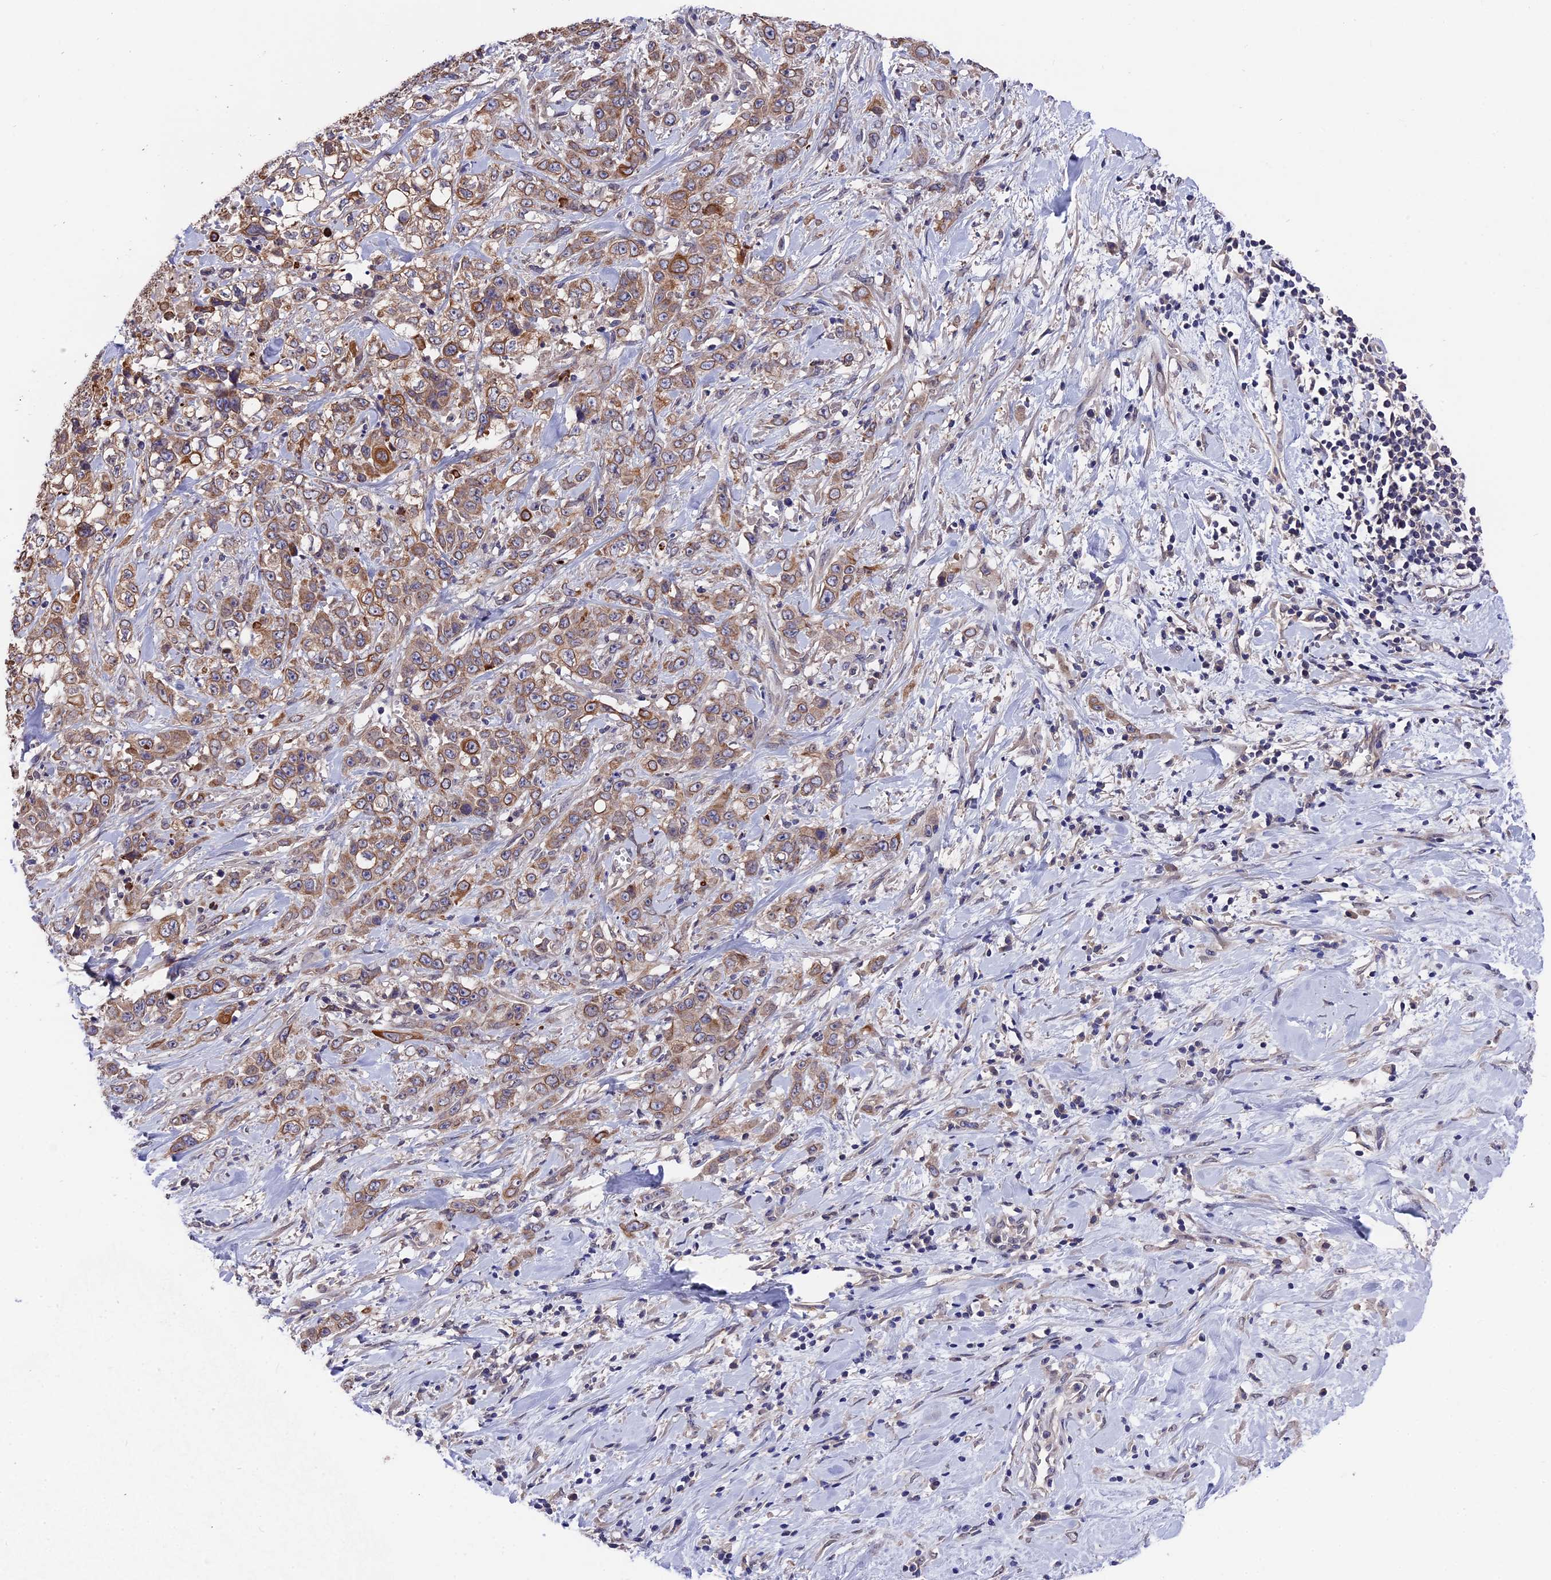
{"staining": {"intensity": "moderate", "quantity": "25%-75%", "location": "cytoplasmic/membranous"}, "tissue": "stomach cancer", "cell_type": "Tumor cells", "image_type": "cancer", "snomed": [{"axis": "morphology", "description": "Adenocarcinoma, NOS"}, {"axis": "topography", "description": "Stomach, upper"}], "caption": "Immunohistochemistry (DAB) staining of human stomach cancer reveals moderate cytoplasmic/membranous protein expression in approximately 25%-75% of tumor cells. Using DAB (brown) and hematoxylin (blue) stains, captured at high magnification using brightfield microscopy.", "gene": "ZCCHC2", "patient": {"sex": "male", "age": 62}}